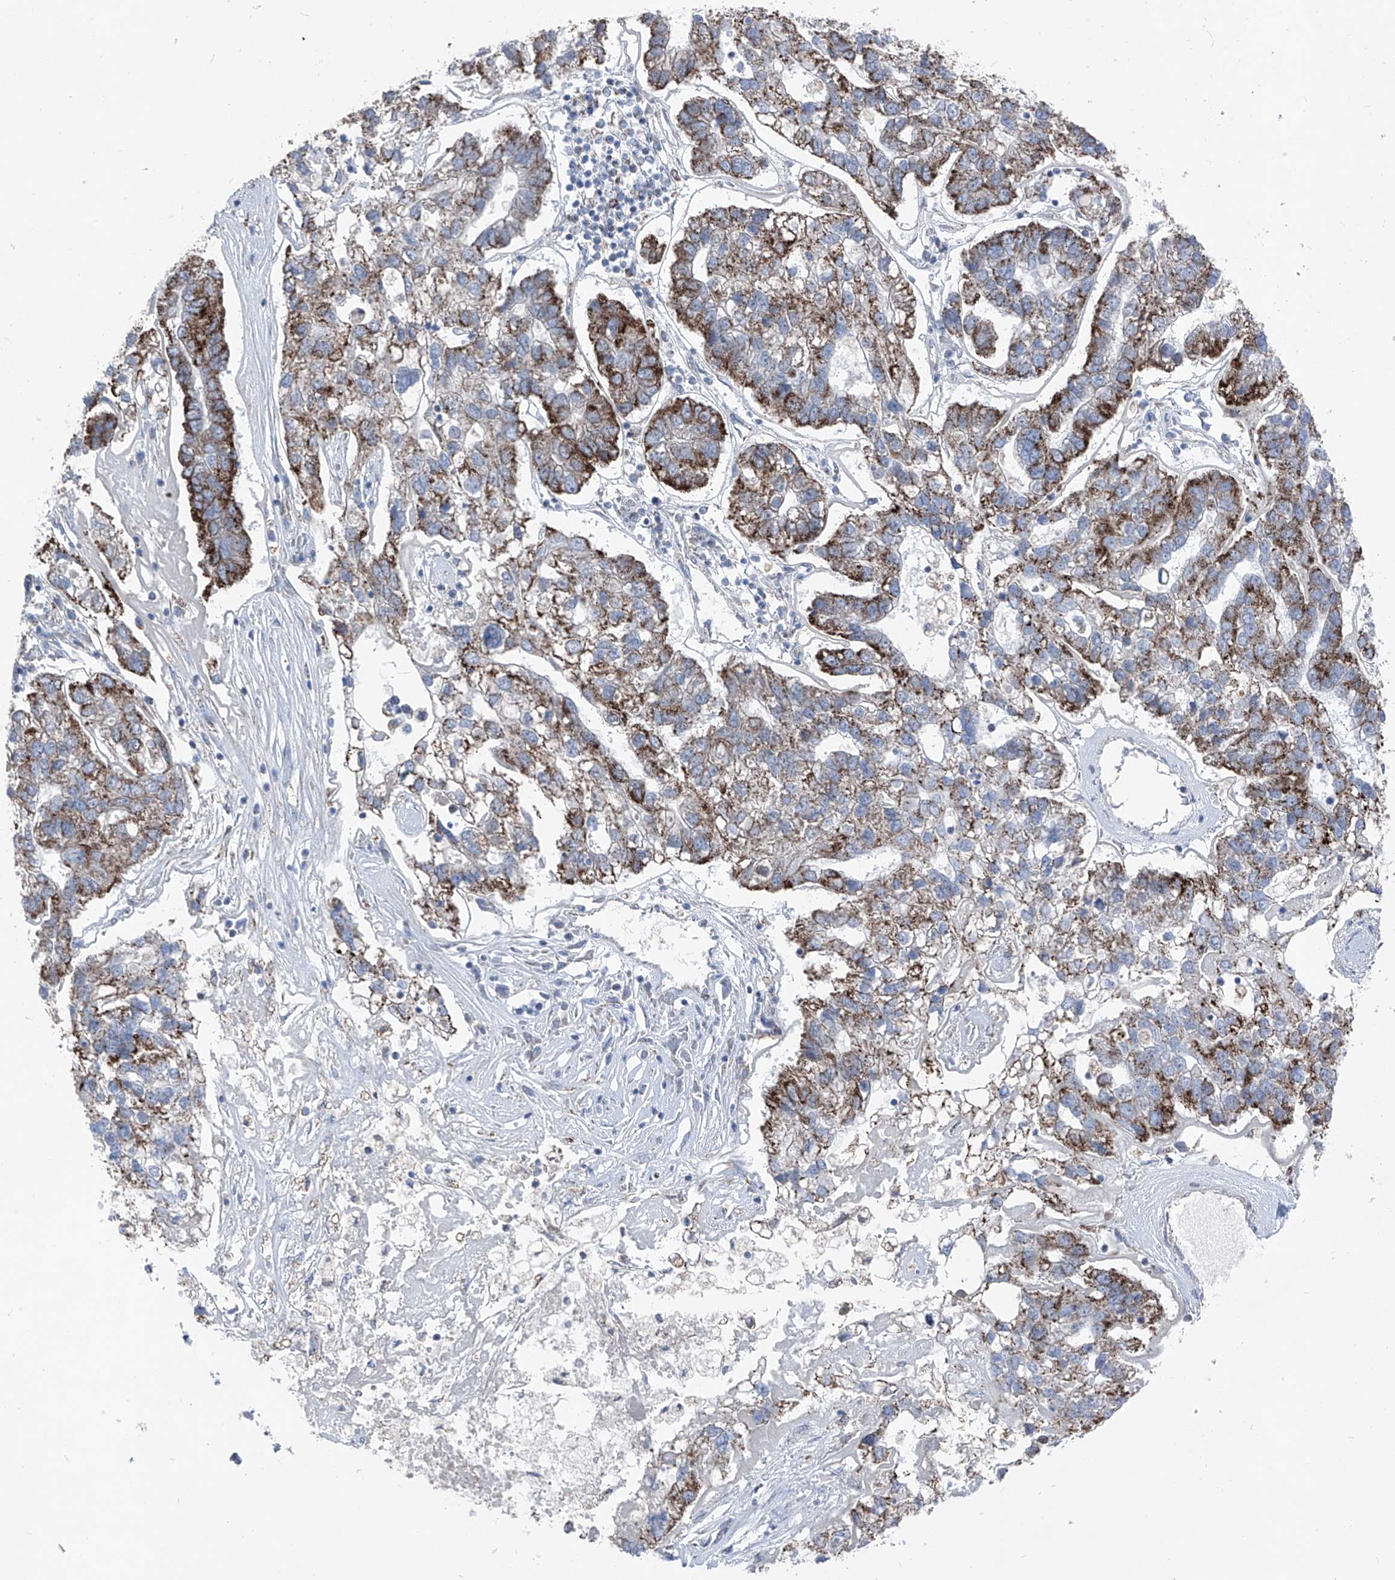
{"staining": {"intensity": "strong", "quantity": "25%-75%", "location": "cytoplasmic/membranous"}, "tissue": "pancreatic cancer", "cell_type": "Tumor cells", "image_type": "cancer", "snomed": [{"axis": "morphology", "description": "Adenocarcinoma, NOS"}, {"axis": "topography", "description": "Pancreas"}], "caption": "Immunohistochemistry (IHC) (DAB (3,3'-diaminobenzidine)) staining of pancreatic cancer (adenocarcinoma) displays strong cytoplasmic/membranous protein staining in approximately 25%-75% of tumor cells.", "gene": "AGPS", "patient": {"sex": "female", "age": 61}}